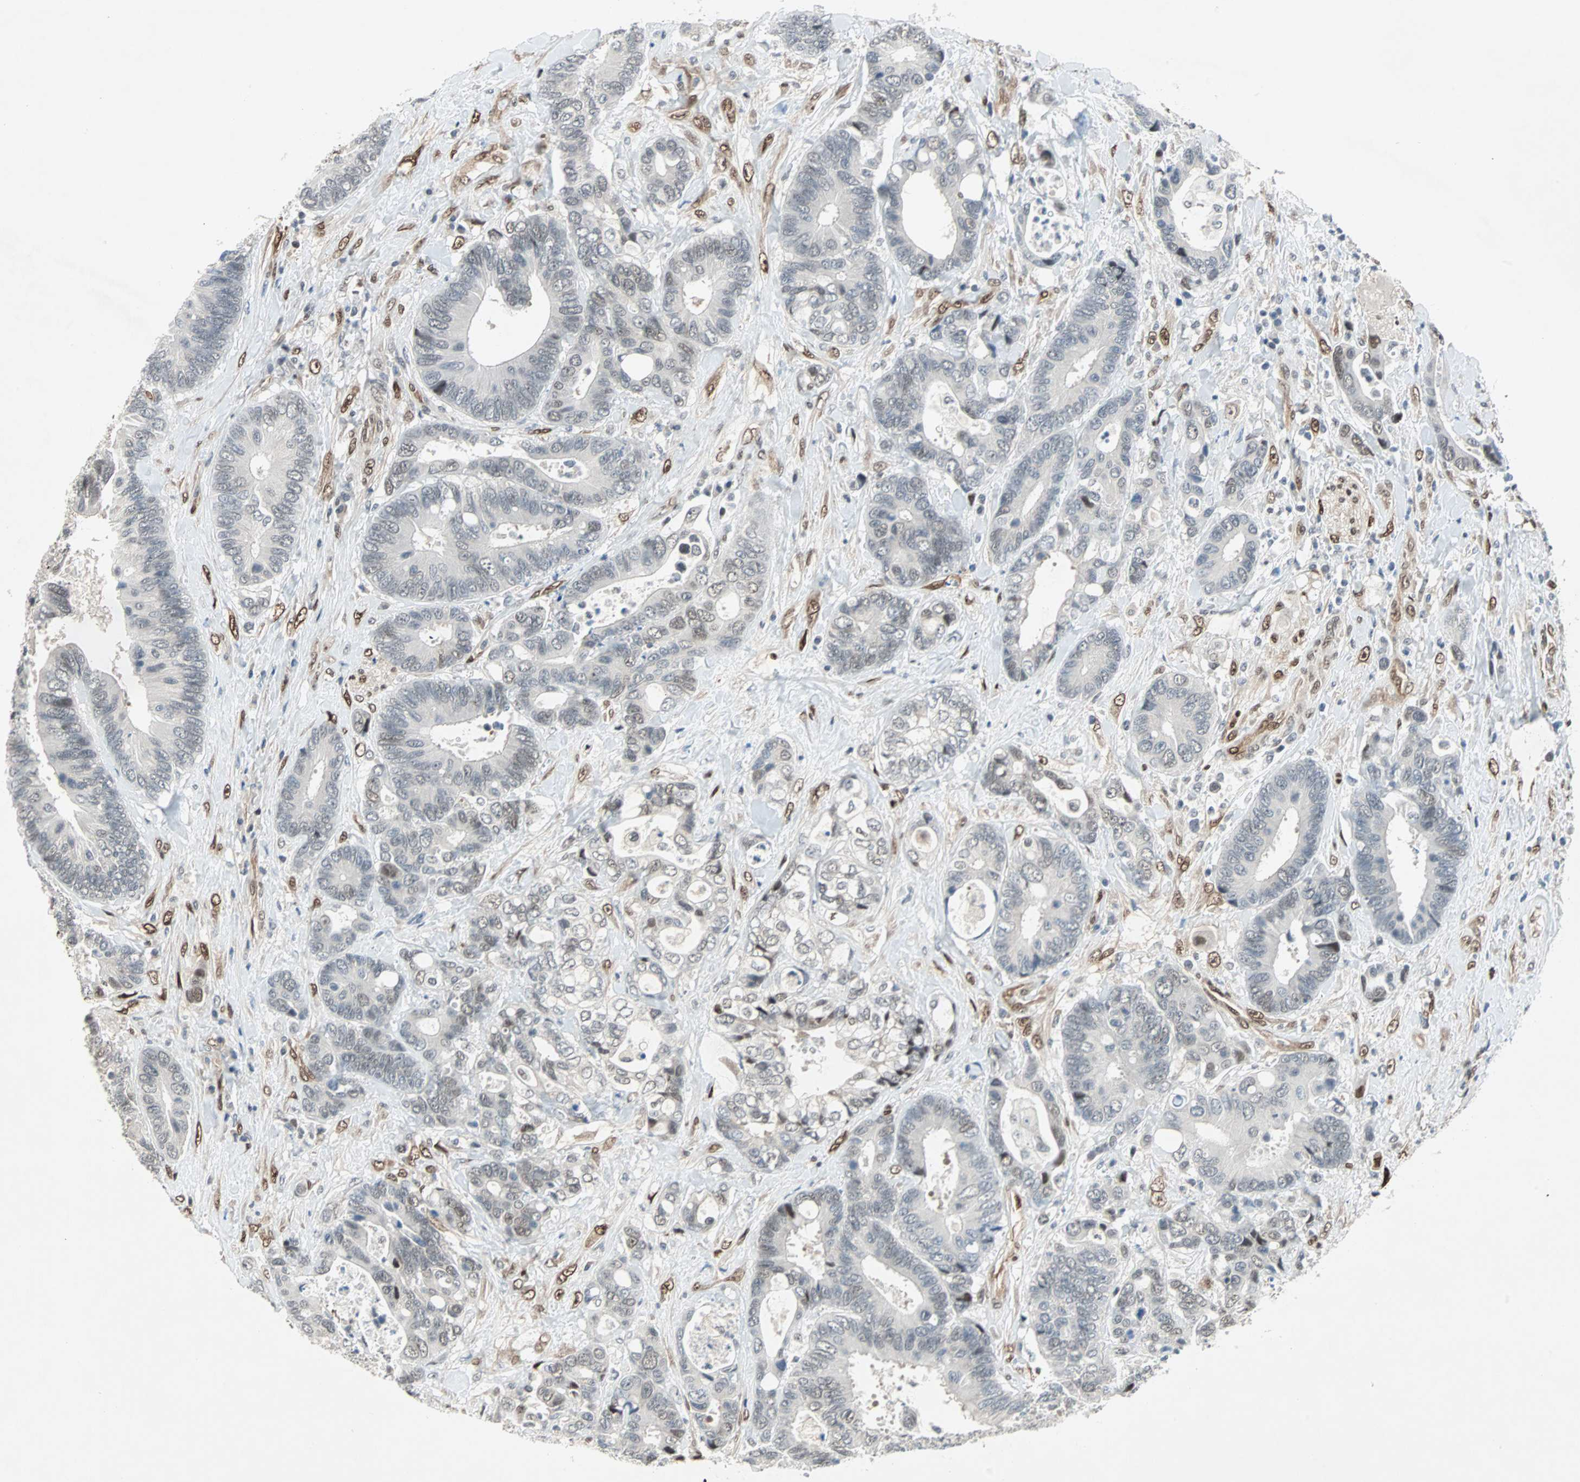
{"staining": {"intensity": "weak", "quantity": "<25%", "location": "nuclear"}, "tissue": "colorectal cancer", "cell_type": "Tumor cells", "image_type": "cancer", "snomed": [{"axis": "morphology", "description": "Adenocarcinoma, NOS"}, {"axis": "topography", "description": "Rectum"}], "caption": "Tumor cells are negative for brown protein staining in adenocarcinoma (colorectal).", "gene": "WWTR1", "patient": {"sex": "male", "age": 55}}